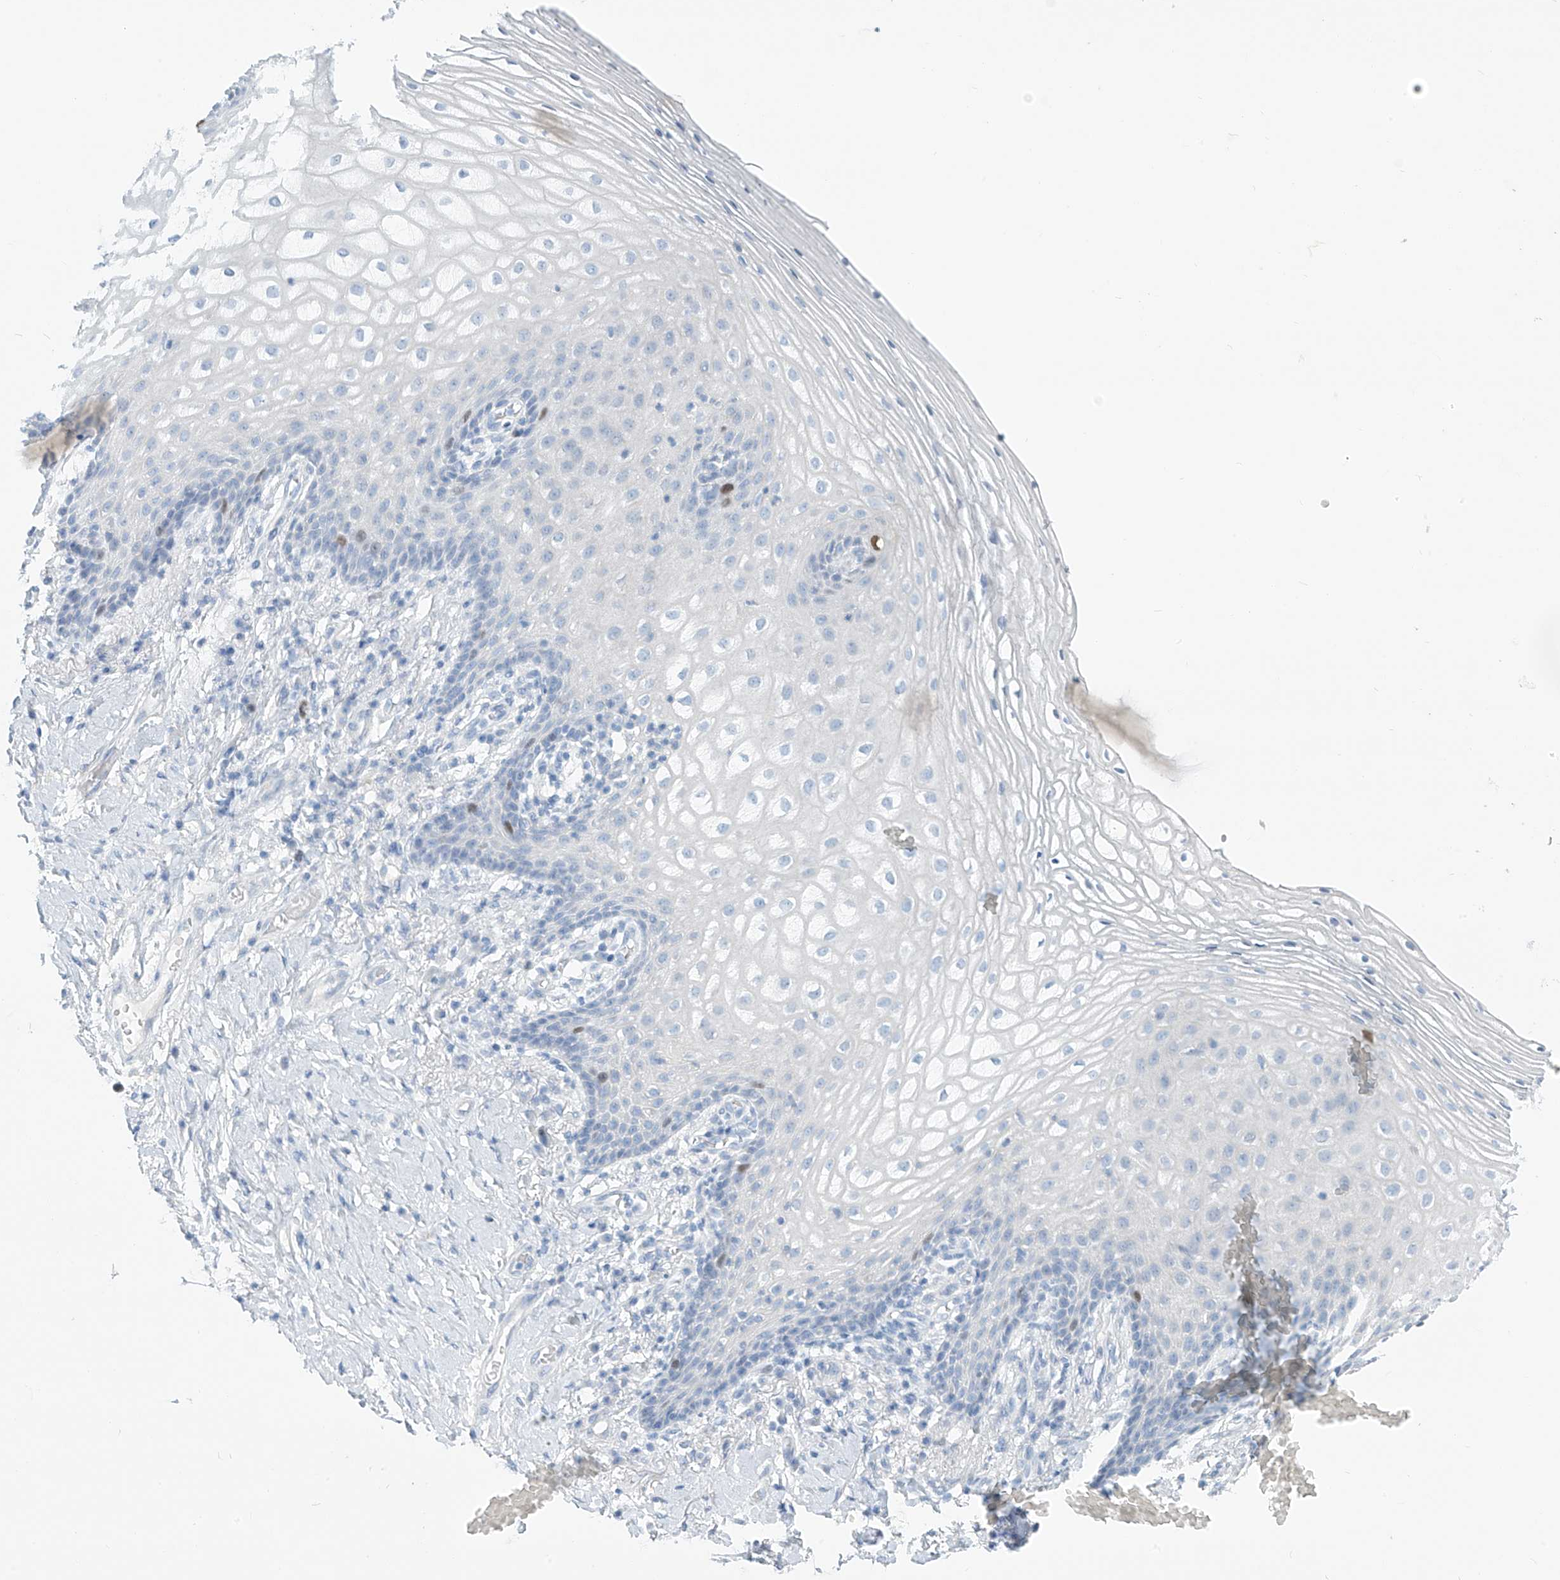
{"staining": {"intensity": "moderate", "quantity": "<25%", "location": "nuclear"}, "tissue": "vagina", "cell_type": "Squamous epithelial cells", "image_type": "normal", "snomed": [{"axis": "morphology", "description": "Normal tissue, NOS"}, {"axis": "topography", "description": "Vagina"}], "caption": "The image reveals immunohistochemical staining of benign vagina. There is moderate nuclear expression is present in approximately <25% of squamous epithelial cells. (IHC, brightfield microscopy, high magnification).", "gene": "SGO2", "patient": {"sex": "female", "age": 60}}